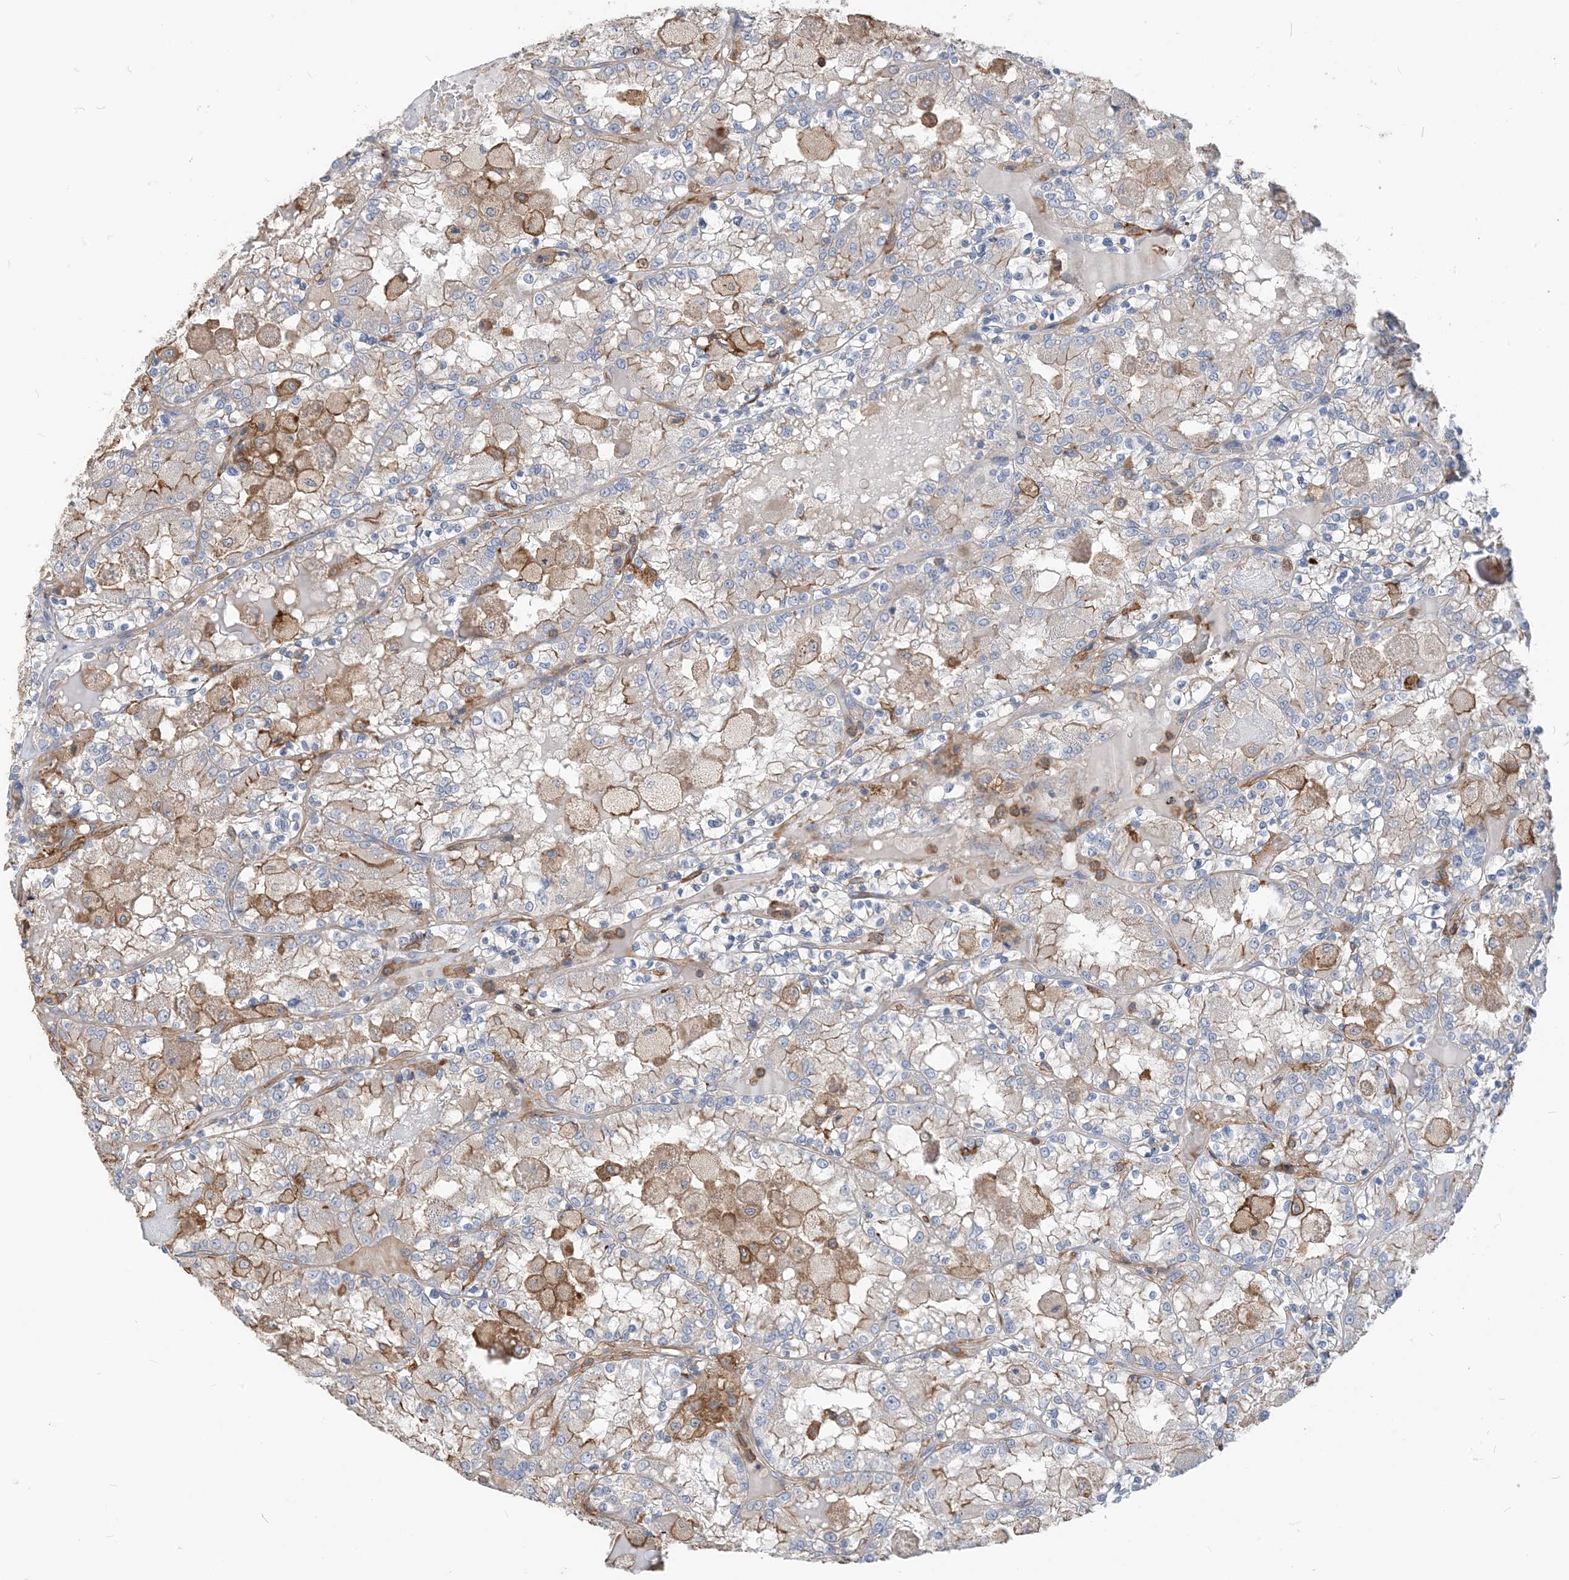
{"staining": {"intensity": "negative", "quantity": "none", "location": "none"}, "tissue": "renal cancer", "cell_type": "Tumor cells", "image_type": "cancer", "snomed": [{"axis": "morphology", "description": "Adenocarcinoma, NOS"}, {"axis": "topography", "description": "Kidney"}], "caption": "Tumor cells show no significant staining in renal cancer (adenocarcinoma).", "gene": "PARVG", "patient": {"sex": "female", "age": 56}}